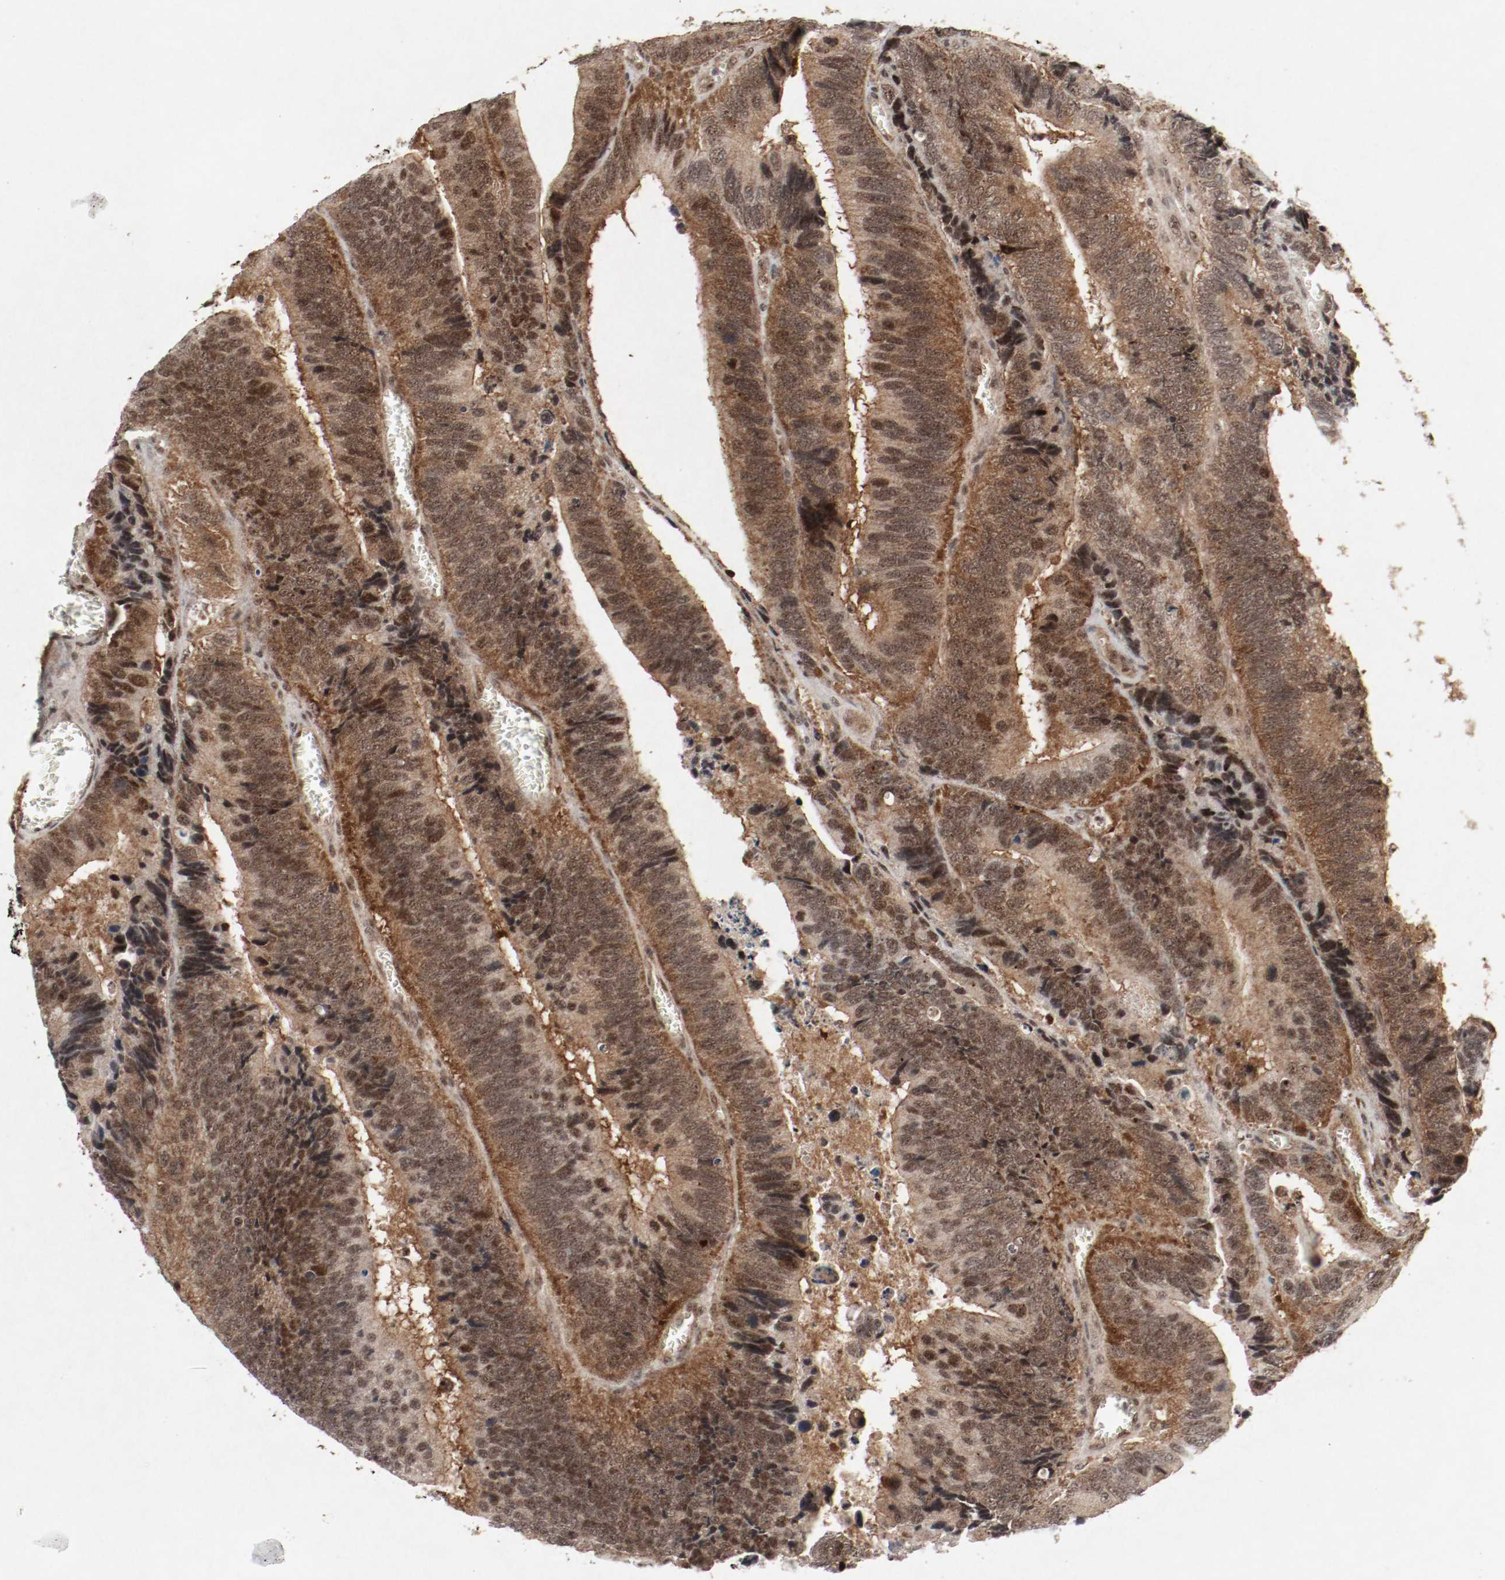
{"staining": {"intensity": "moderate", "quantity": ">75%", "location": "cytoplasmic/membranous,nuclear"}, "tissue": "colorectal cancer", "cell_type": "Tumor cells", "image_type": "cancer", "snomed": [{"axis": "morphology", "description": "Adenocarcinoma, NOS"}, {"axis": "topography", "description": "Colon"}], "caption": "Immunohistochemistry (IHC) of human colorectal cancer (adenocarcinoma) exhibits medium levels of moderate cytoplasmic/membranous and nuclear expression in approximately >75% of tumor cells.", "gene": "CSNK2B", "patient": {"sex": "male", "age": 72}}